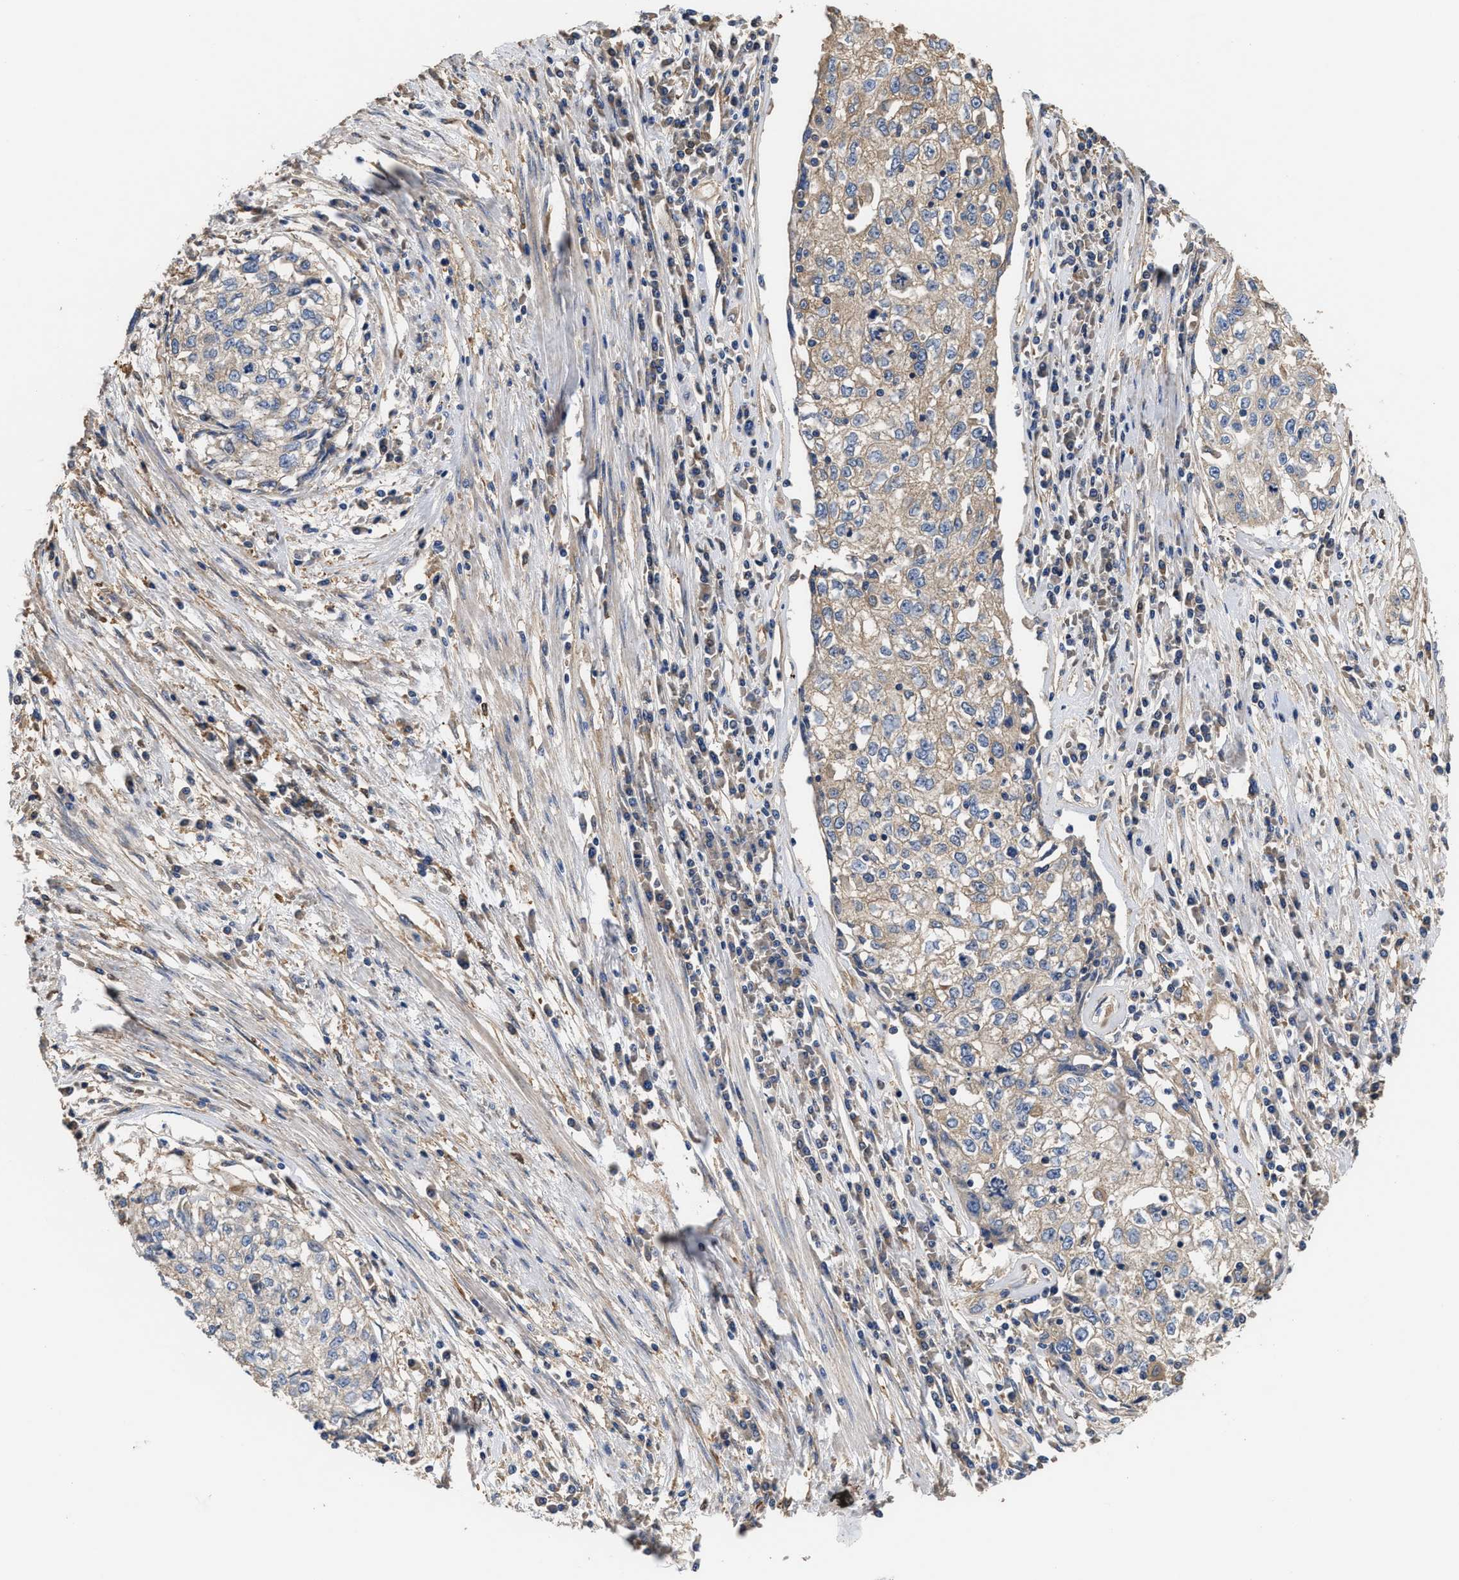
{"staining": {"intensity": "weak", "quantity": "<25%", "location": "cytoplasmic/membranous"}, "tissue": "cervical cancer", "cell_type": "Tumor cells", "image_type": "cancer", "snomed": [{"axis": "morphology", "description": "Squamous cell carcinoma, NOS"}, {"axis": "topography", "description": "Cervix"}], "caption": "Immunohistochemistry (IHC) of cervical cancer shows no staining in tumor cells. The staining is performed using DAB (3,3'-diaminobenzidine) brown chromogen with nuclei counter-stained in using hematoxylin.", "gene": "KLB", "patient": {"sex": "female", "age": 57}}